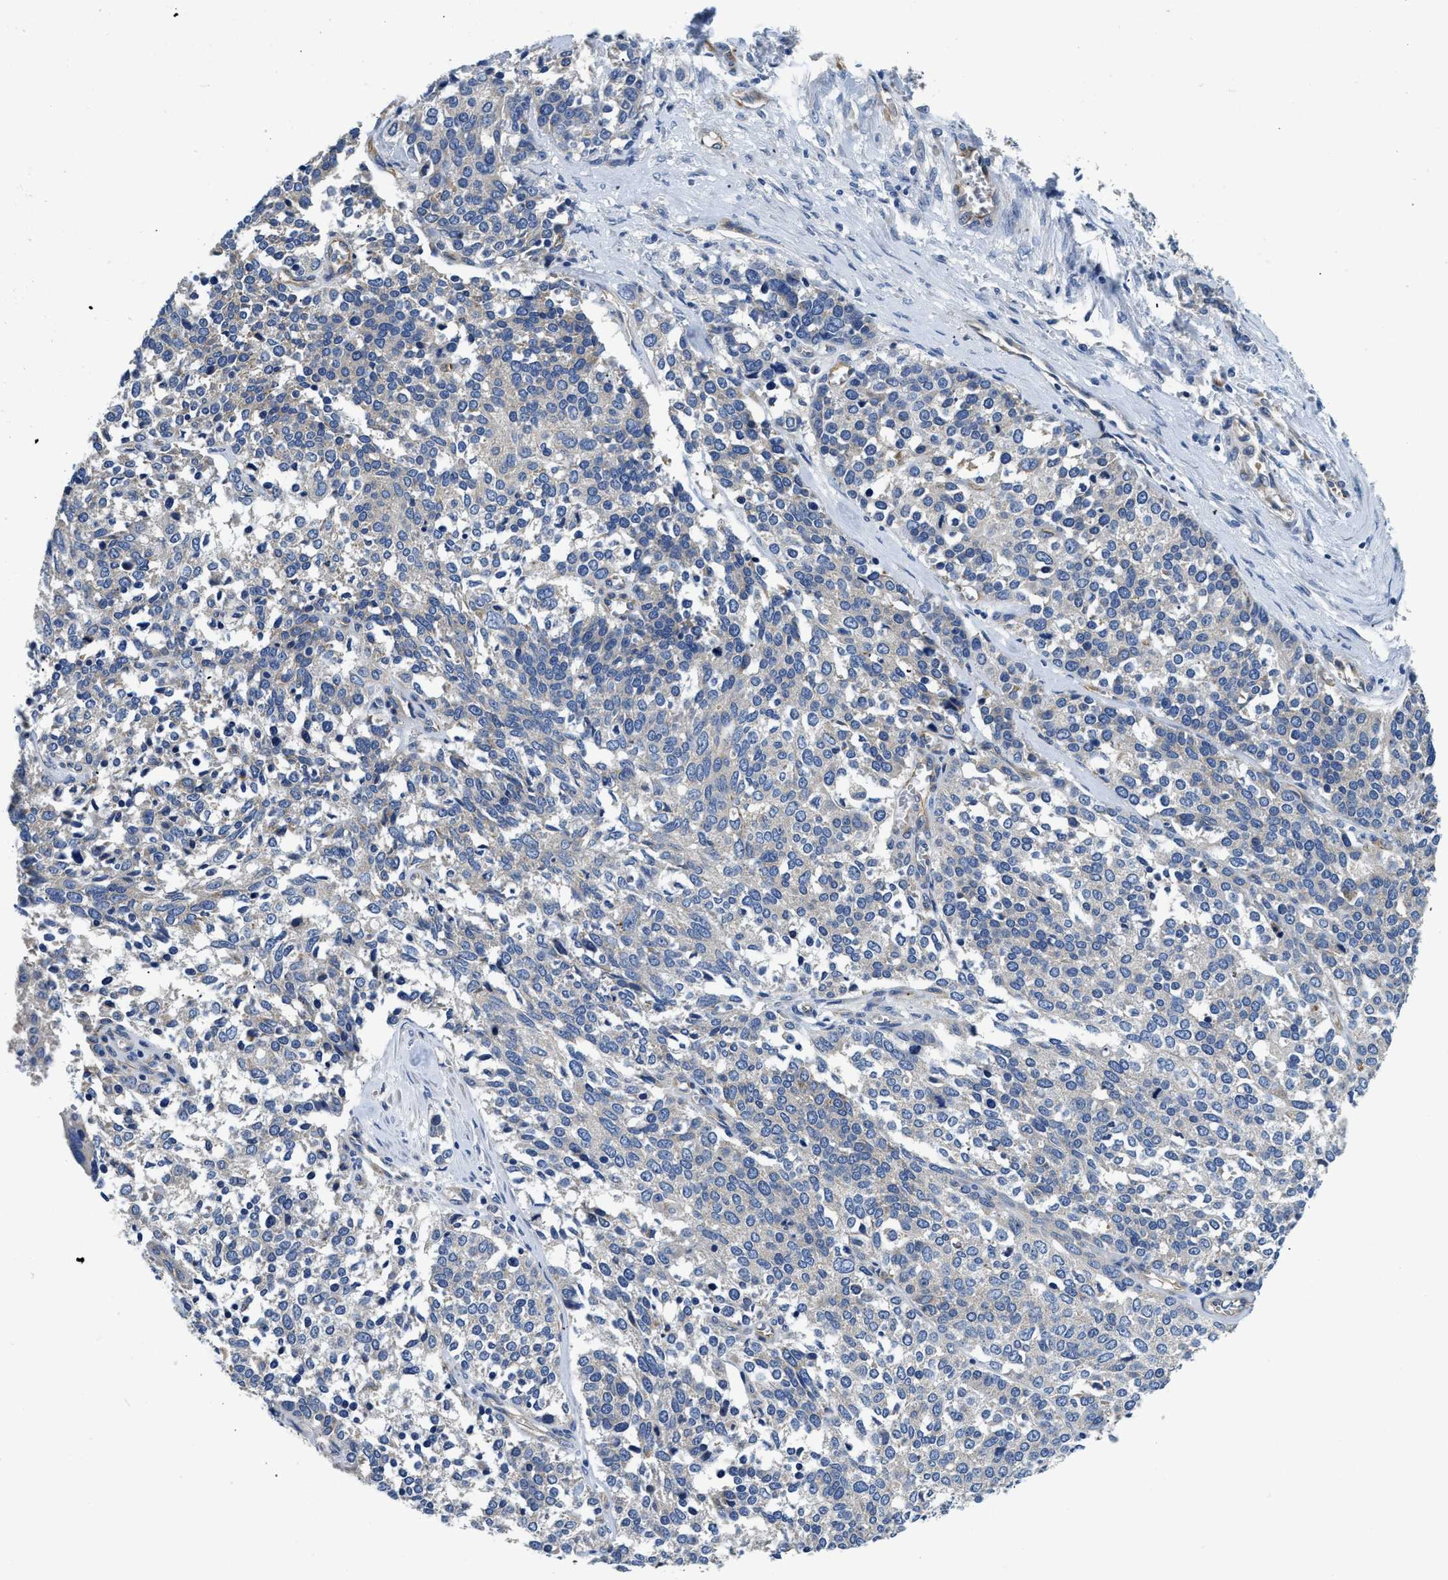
{"staining": {"intensity": "negative", "quantity": "none", "location": "none"}, "tissue": "ovarian cancer", "cell_type": "Tumor cells", "image_type": "cancer", "snomed": [{"axis": "morphology", "description": "Cystadenocarcinoma, serous, NOS"}, {"axis": "topography", "description": "Ovary"}], "caption": "There is no significant positivity in tumor cells of serous cystadenocarcinoma (ovarian).", "gene": "CSDE1", "patient": {"sex": "female", "age": 44}}